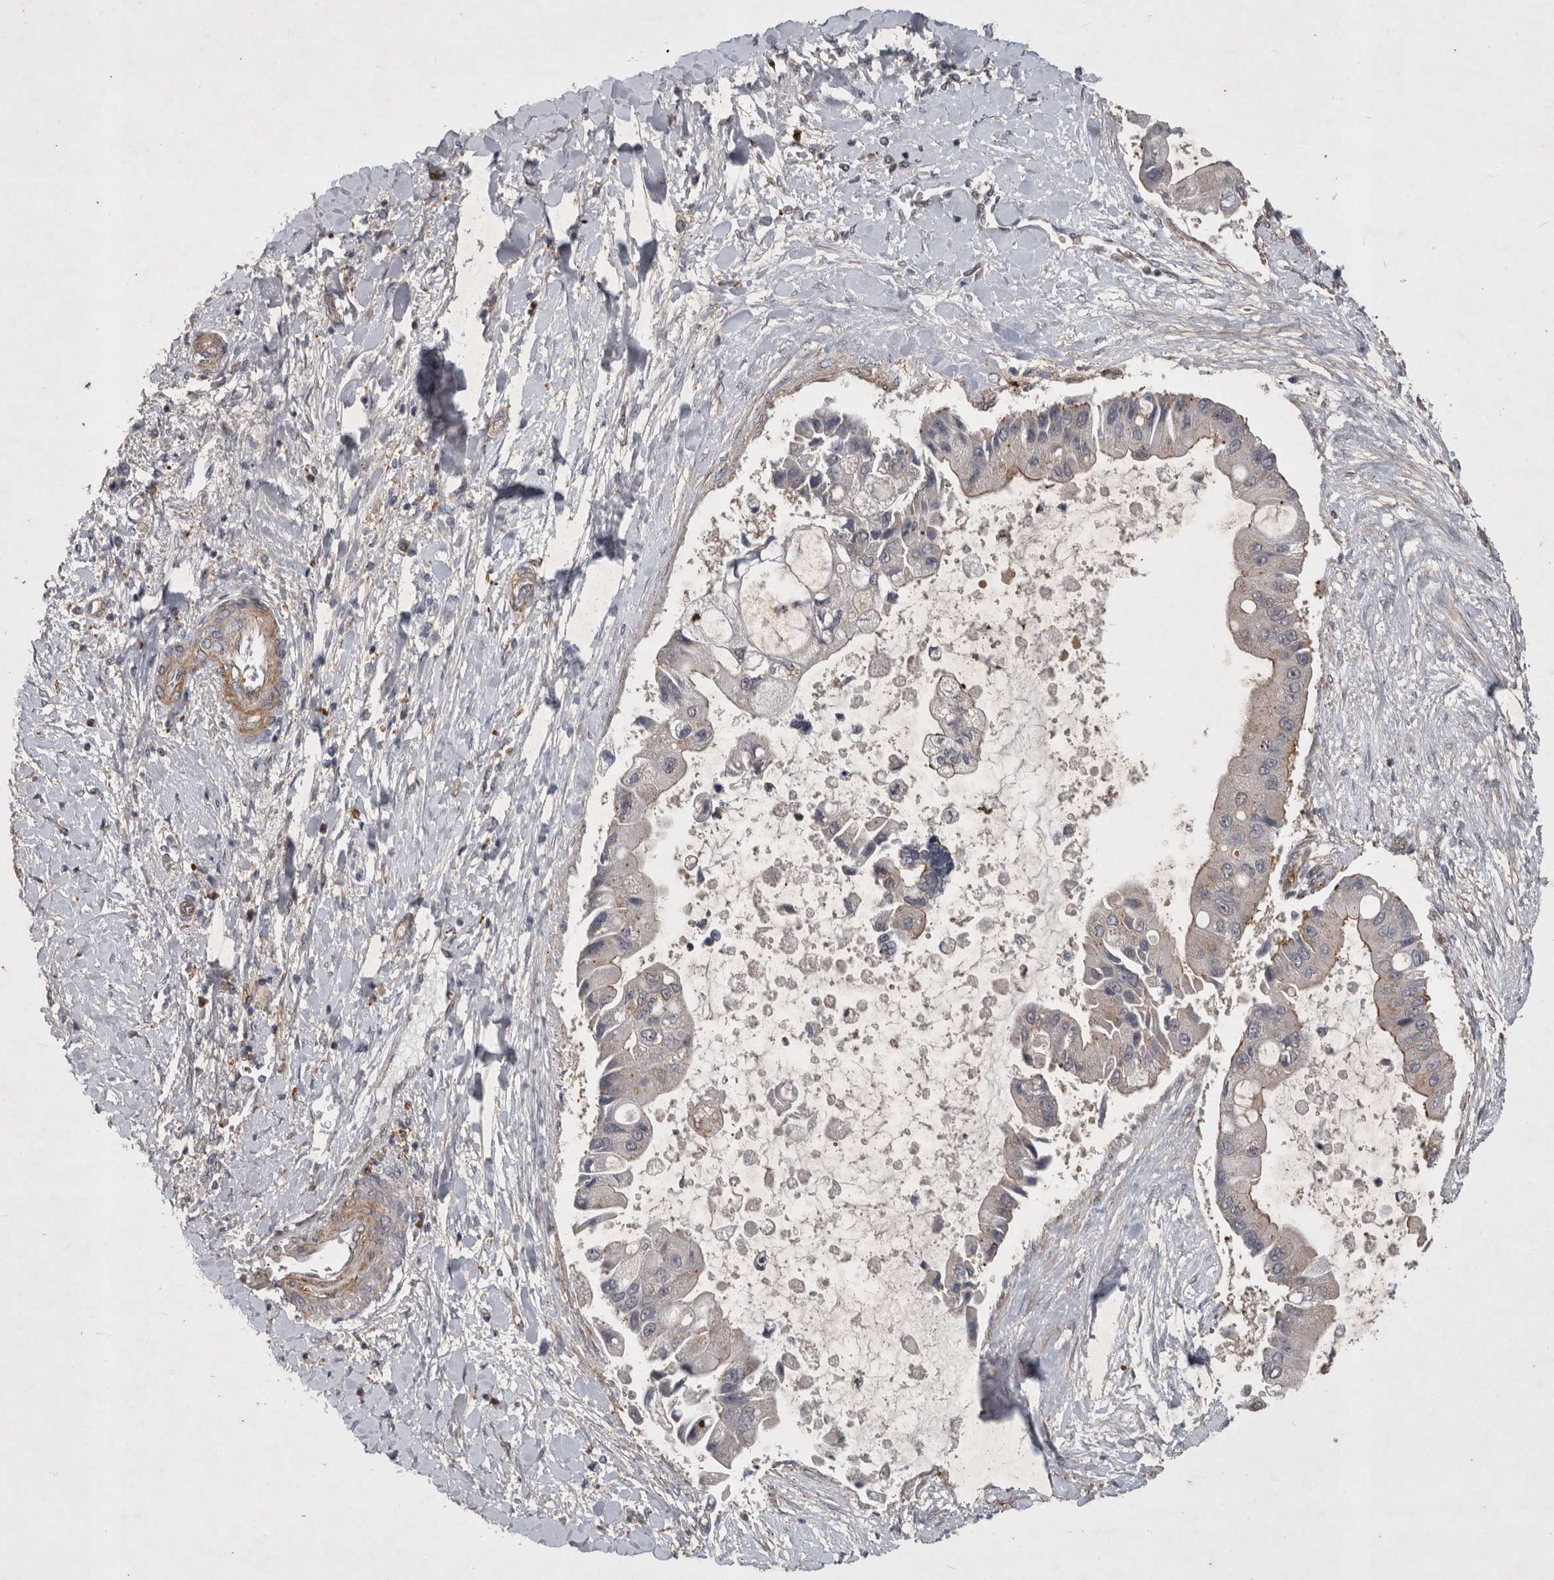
{"staining": {"intensity": "moderate", "quantity": "<25%", "location": "cytoplasmic/membranous"}, "tissue": "liver cancer", "cell_type": "Tumor cells", "image_type": "cancer", "snomed": [{"axis": "morphology", "description": "Cholangiocarcinoma"}, {"axis": "topography", "description": "Liver"}], "caption": "Immunohistochemical staining of liver cholangiocarcinoma exhibits moderate cytoplasmic/membranous protein positivity in about <25% of tumor cells.", "gene": "SPATA48", "patient": {"sex": "male", "age": 50}}